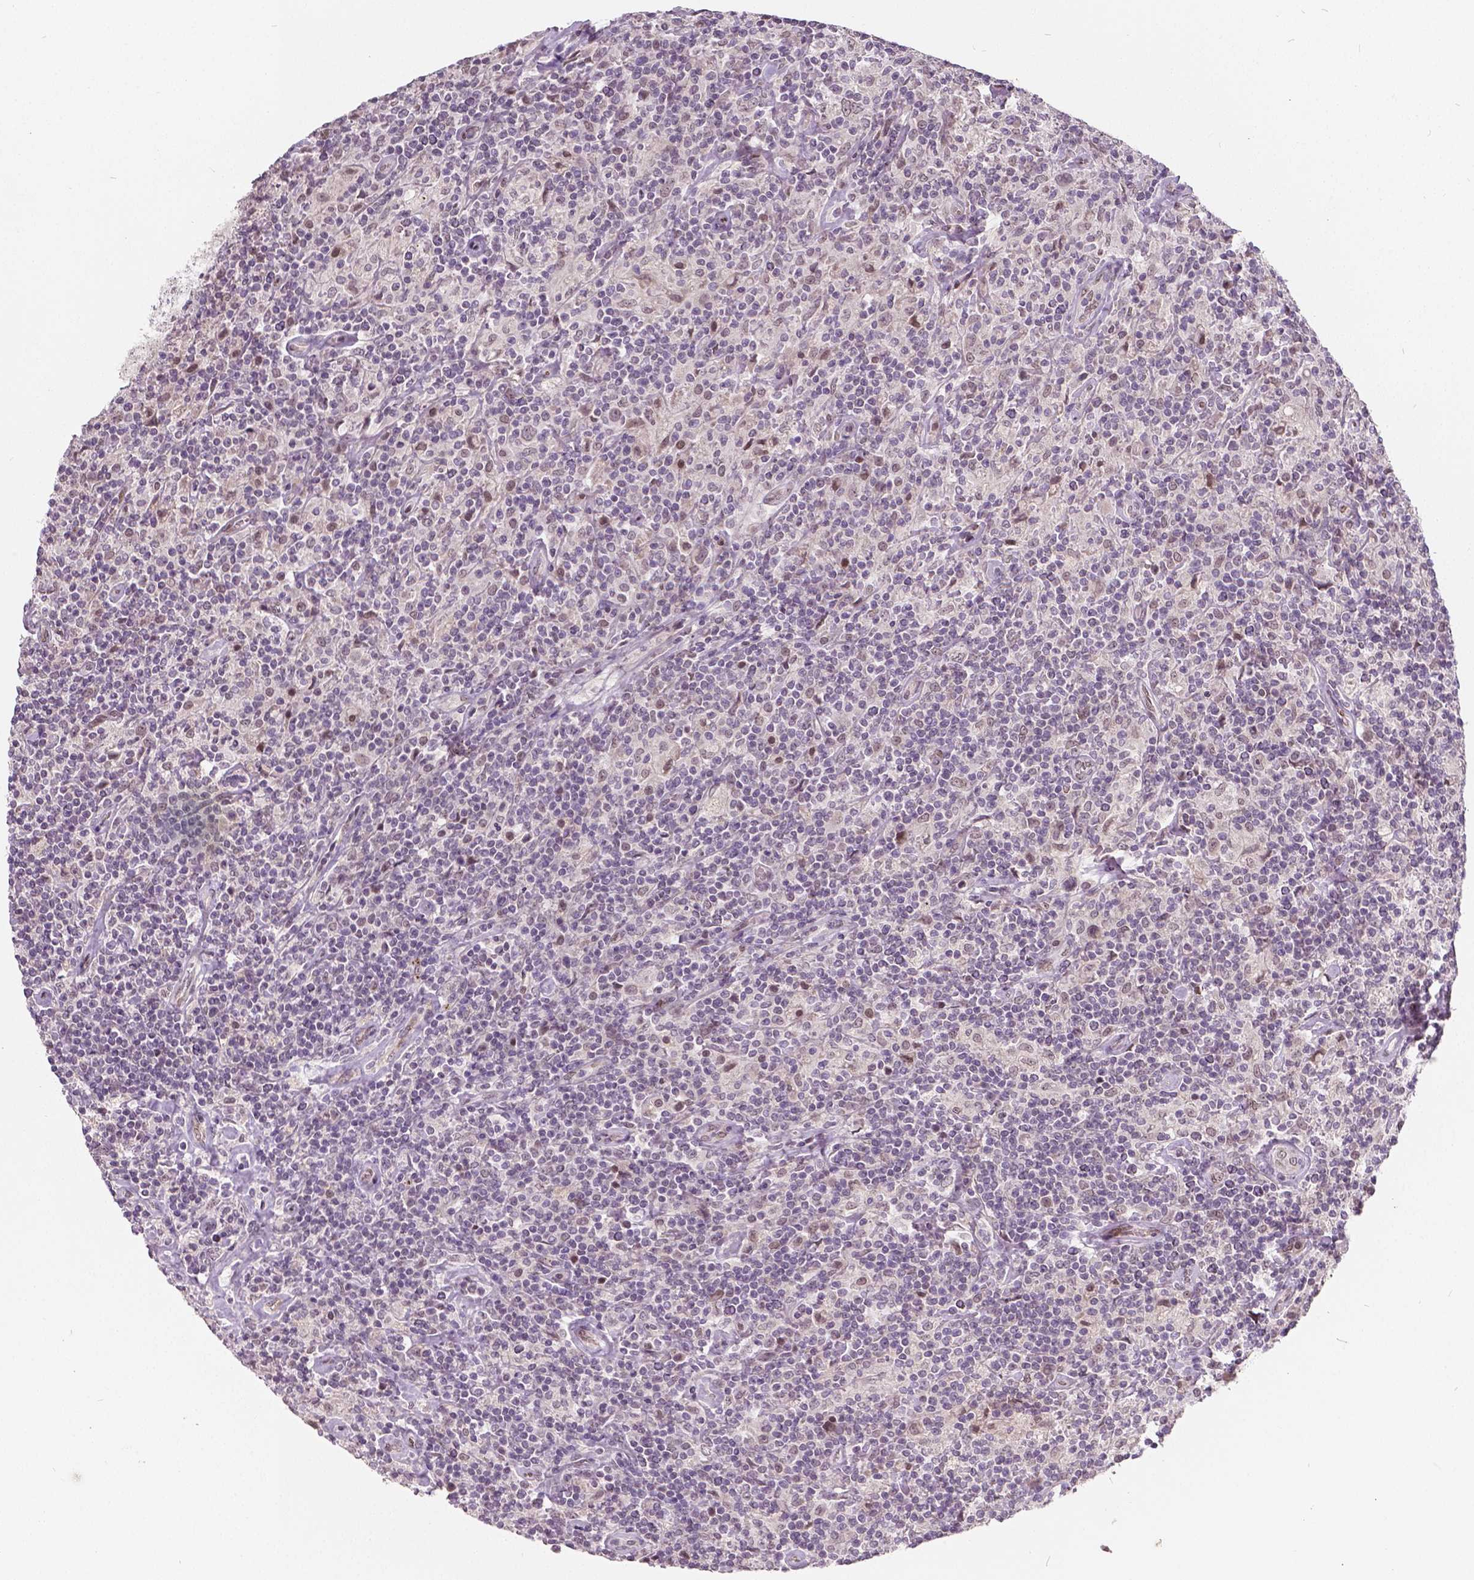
{"staining": {"intensity": "negative", "quantity": "none", "location": "none"}, "tissue": "lymphoma", "cell_type": "Tumor cells", "image_type": "cancer", "snomed": [{"axis": "morphology", "description": "Hodgkin's disease, NOS"}, {"axis": "topography", "description": "Lymph node"}], "caption": "IHC image of human Hodgkin's disease stained for a protein (brown), which exhibits no expression in tumor cells. (DAB (3,3'-diaminobenzidine) IHC visualized using brightfield microscopy, high magnification).", "gene": "HMBOX1", "patient": {"sex": "male", "age": 70}}